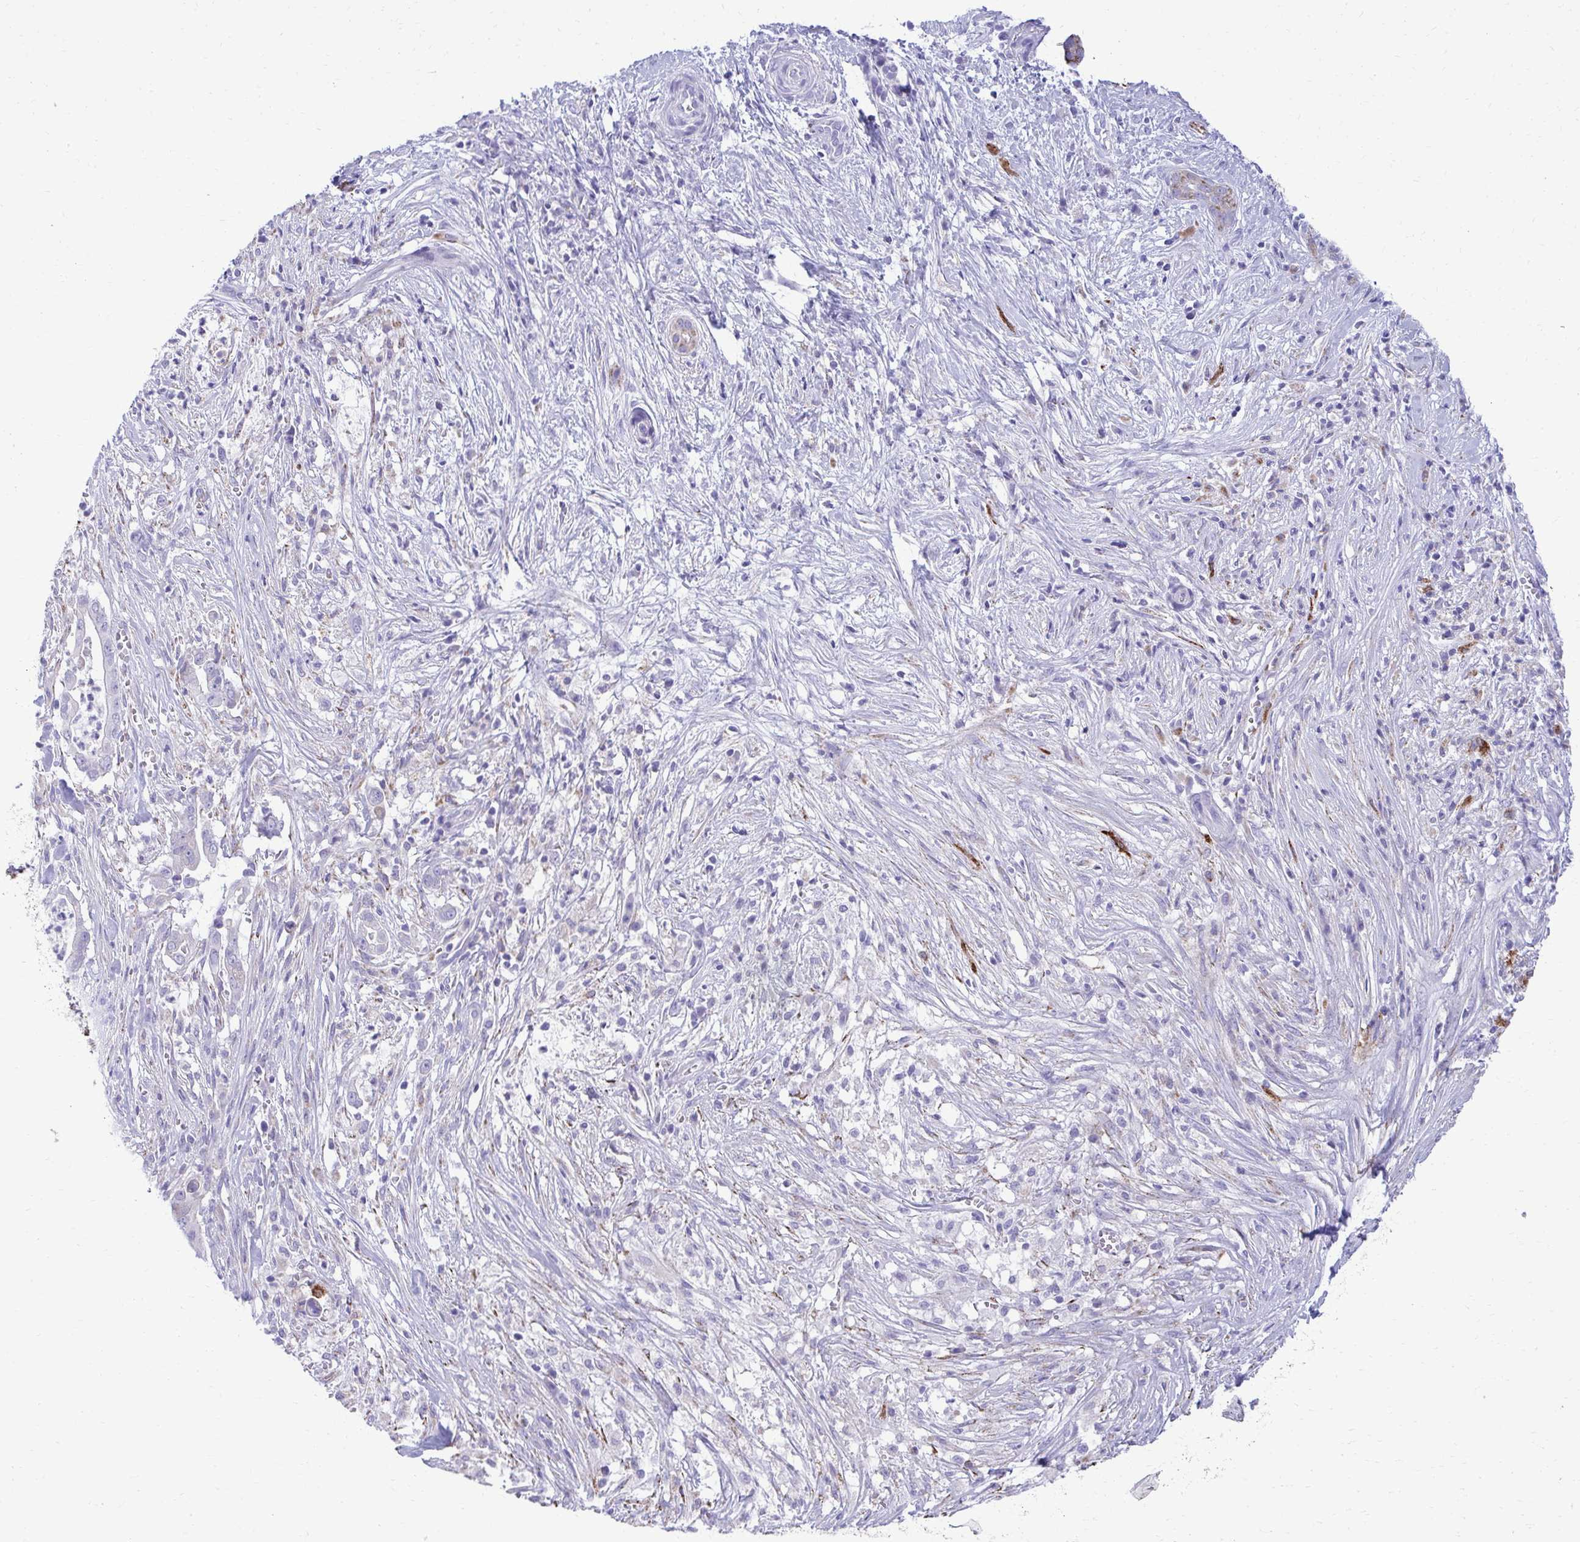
{"staining": {"intensity": "moderate", "quantity": "25%-75%", "location": "cytoplasmic/membranous"}, "tissue": "pancreatic cancer", "cell_type": "Tumor cells", "image_type": "cancer", "snomed": [{"axis": "morphology", "description": "Adenocarcinoma, NOS"}, {"axis": "topography", "description": "Pancreas"}], "caption": "Tumor cells exhibit medium levels of moderate cytoplasmic/membranous staining in approximately 25%-75% of cells in human pancreatic adenocarcinoma.", "gene": "AIG1", "patient": {"sex": "male", "age": 61}}